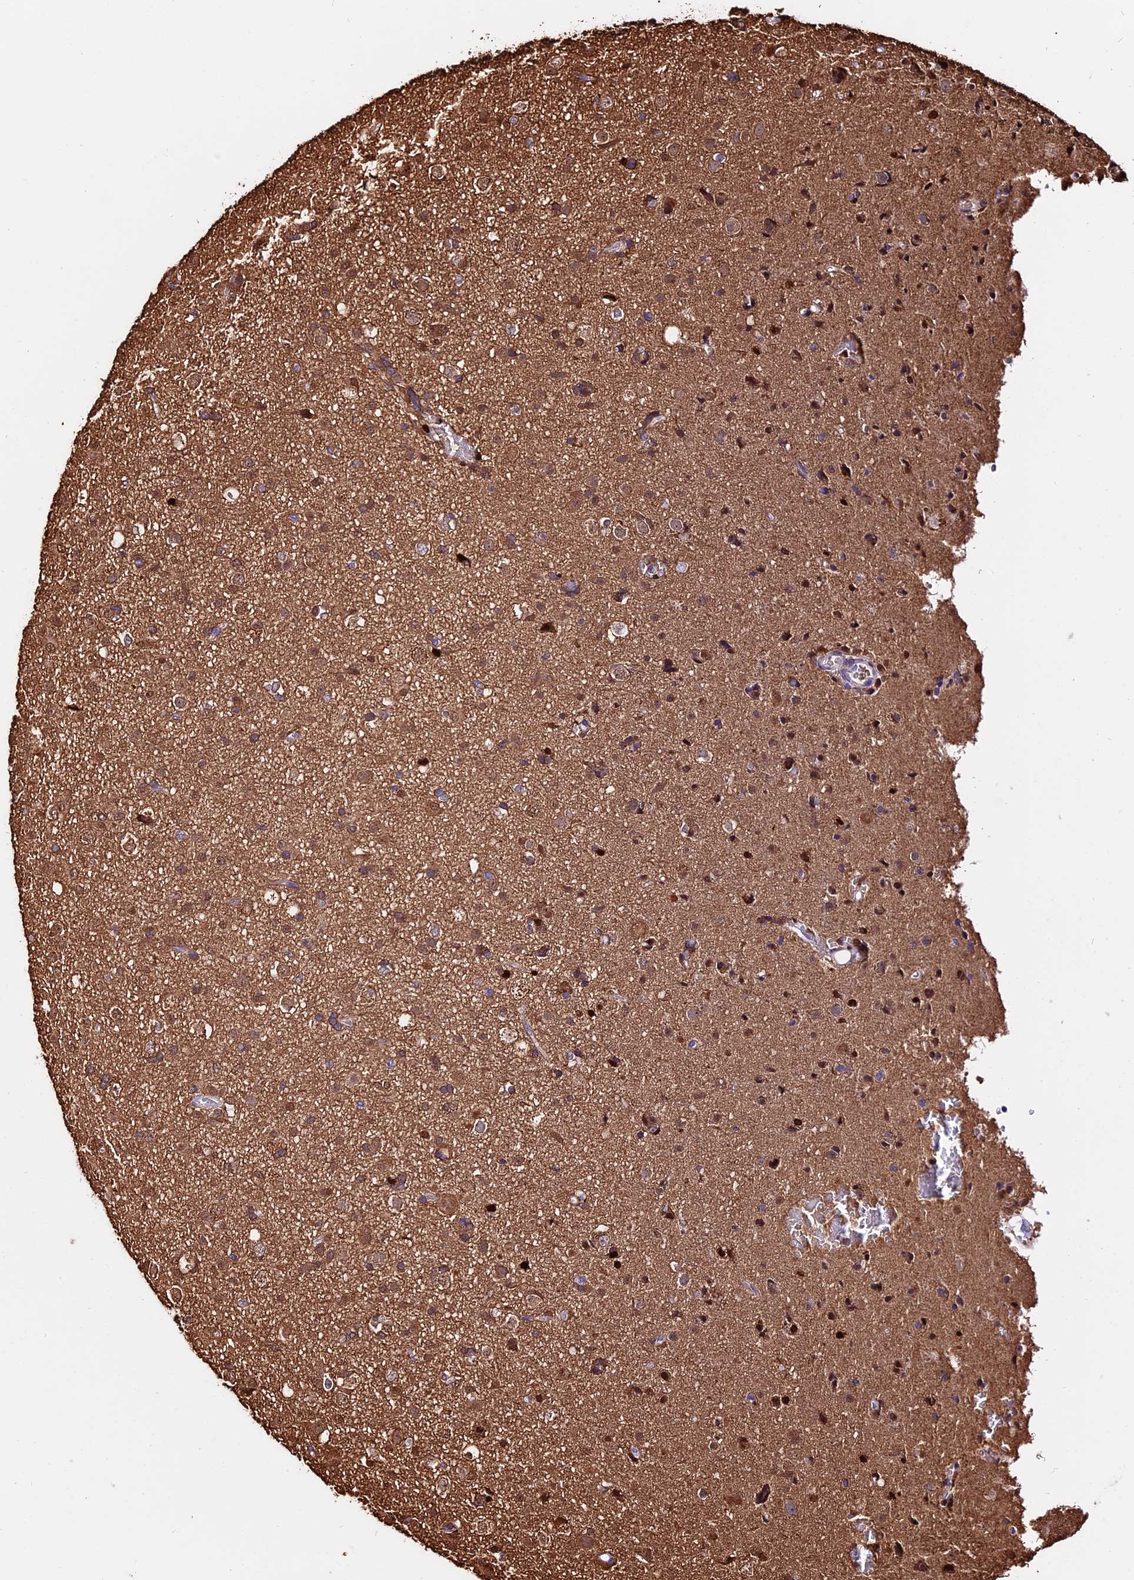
{"staining": {"intensity": "moderate", "quantity": "25%-75%", "location": "cytoplasmic/membranous,nuclear"}, "tissue": "glioma", "cell_type": "Tumor cells", "image_type": "cancer", "snomed": [{"axis": "morphology", "description": "Glioma, malignant, Low grade"}, {"axis": "topography", "description": "Brain"}], "caption": "Malignant low-grade glioma stained for a protein (brown) demonstrates moderate cytoplasmic/membranous and nuclear positive staining in about 25%-75% of tumor cells.", "gene": "MAP3K7CL", "patient": {"sex": "male", "age": 65}}